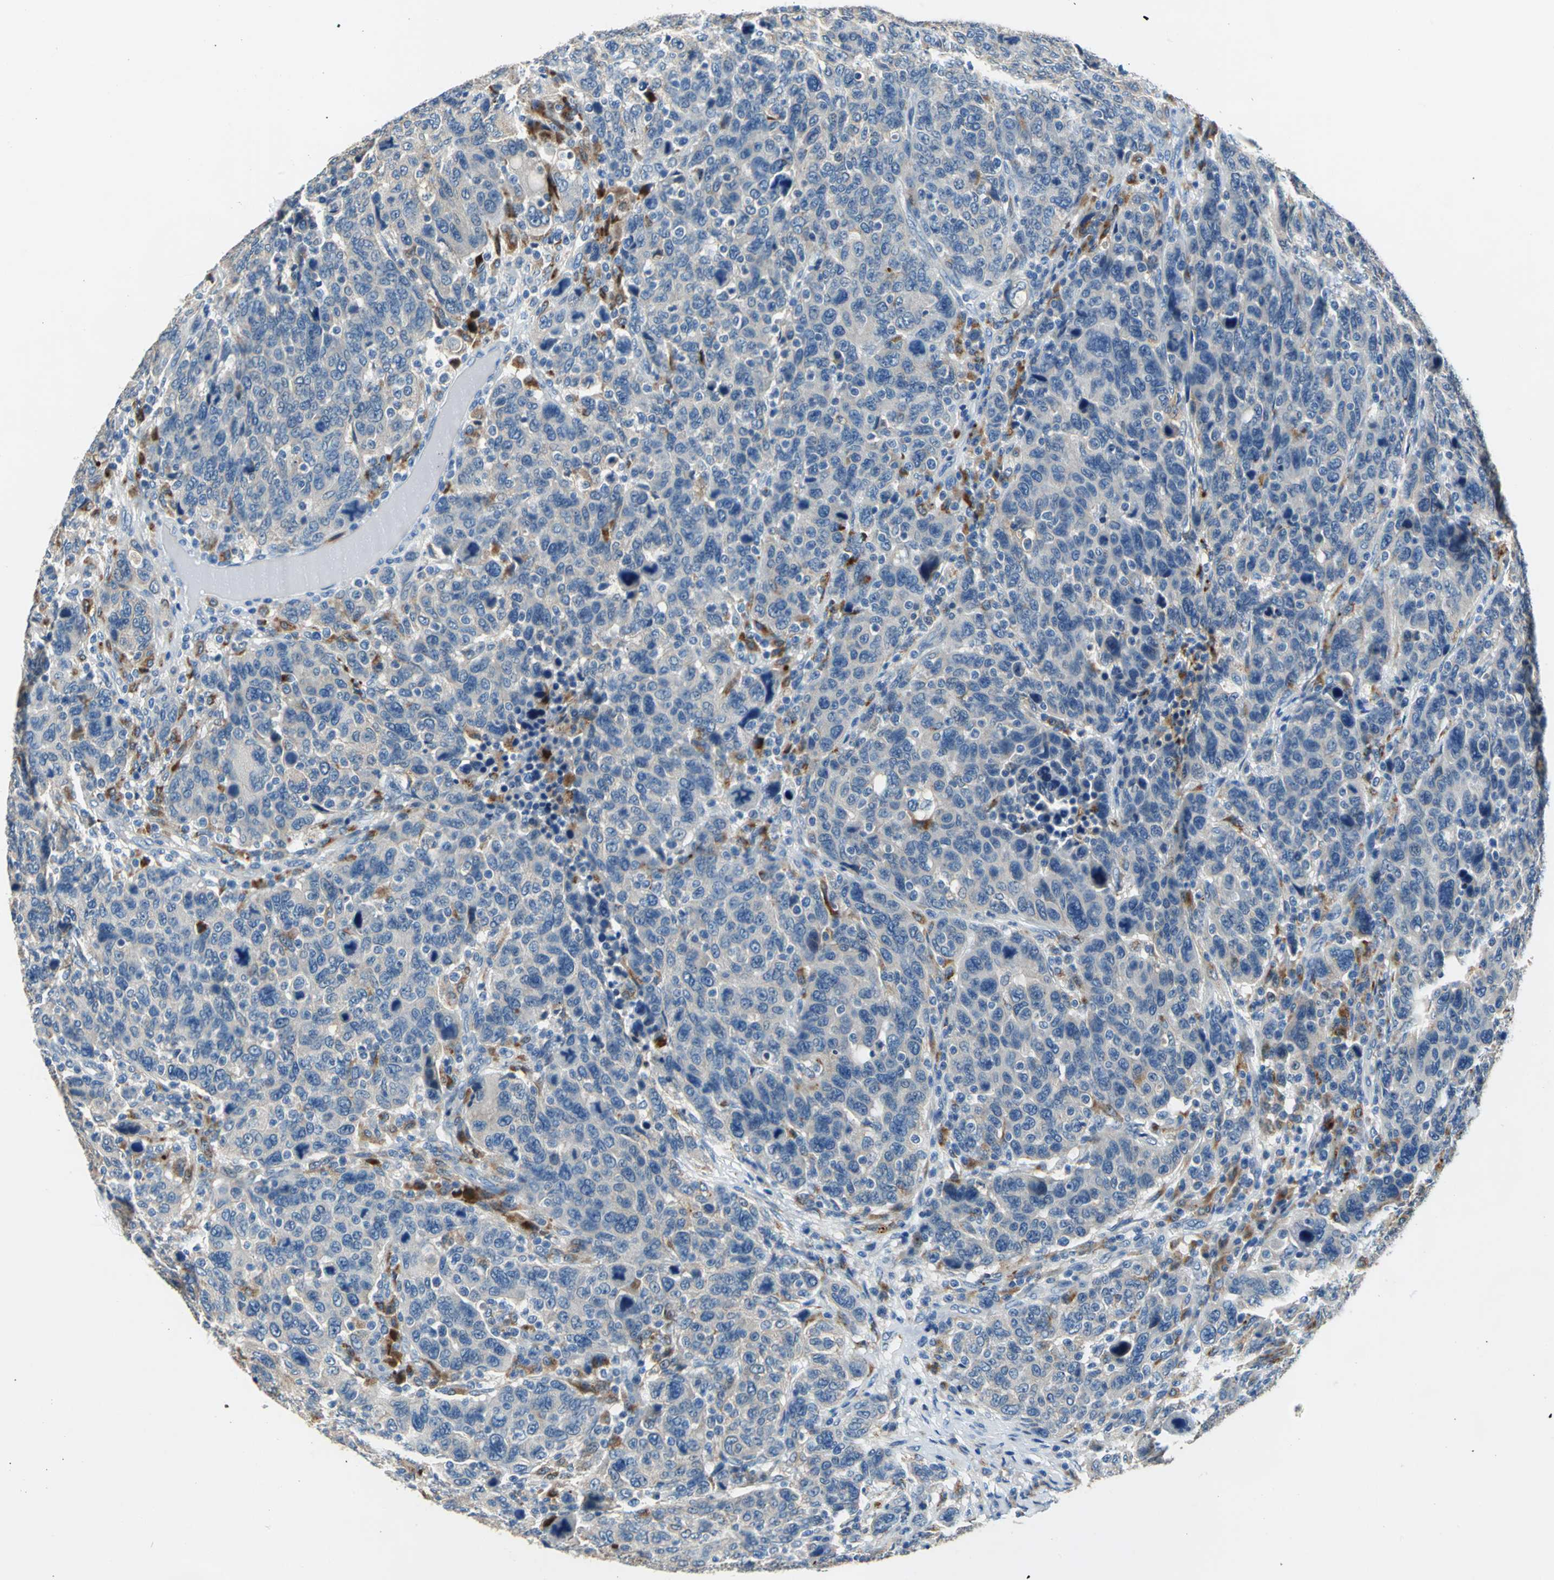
{"staining": {"intensity": "weak", "quantity": ">75%", "location": "cytoplasmic/membranous"}, "tissue": "breast cancer", "cell_type": "Tumor cells", "image_type": "cancer", "snomed": [{"axis": "morphology", "description": "Duct carcinoma"}, {"axis": "topography", "description": "Breast"}], "caption": "Immunohistochemistry histopathology image of neoplastic tissue: breast cancer (intraductal carcinoma) stained using IHC exhibits low levels of weak protein expression localized specifically in the cytoplasmic/membranous of tumor cells, appearing as a cytoplasmic/membranous brown color.", "gene": "RASD2", "patient": {"sex": "female", "age": 37}}